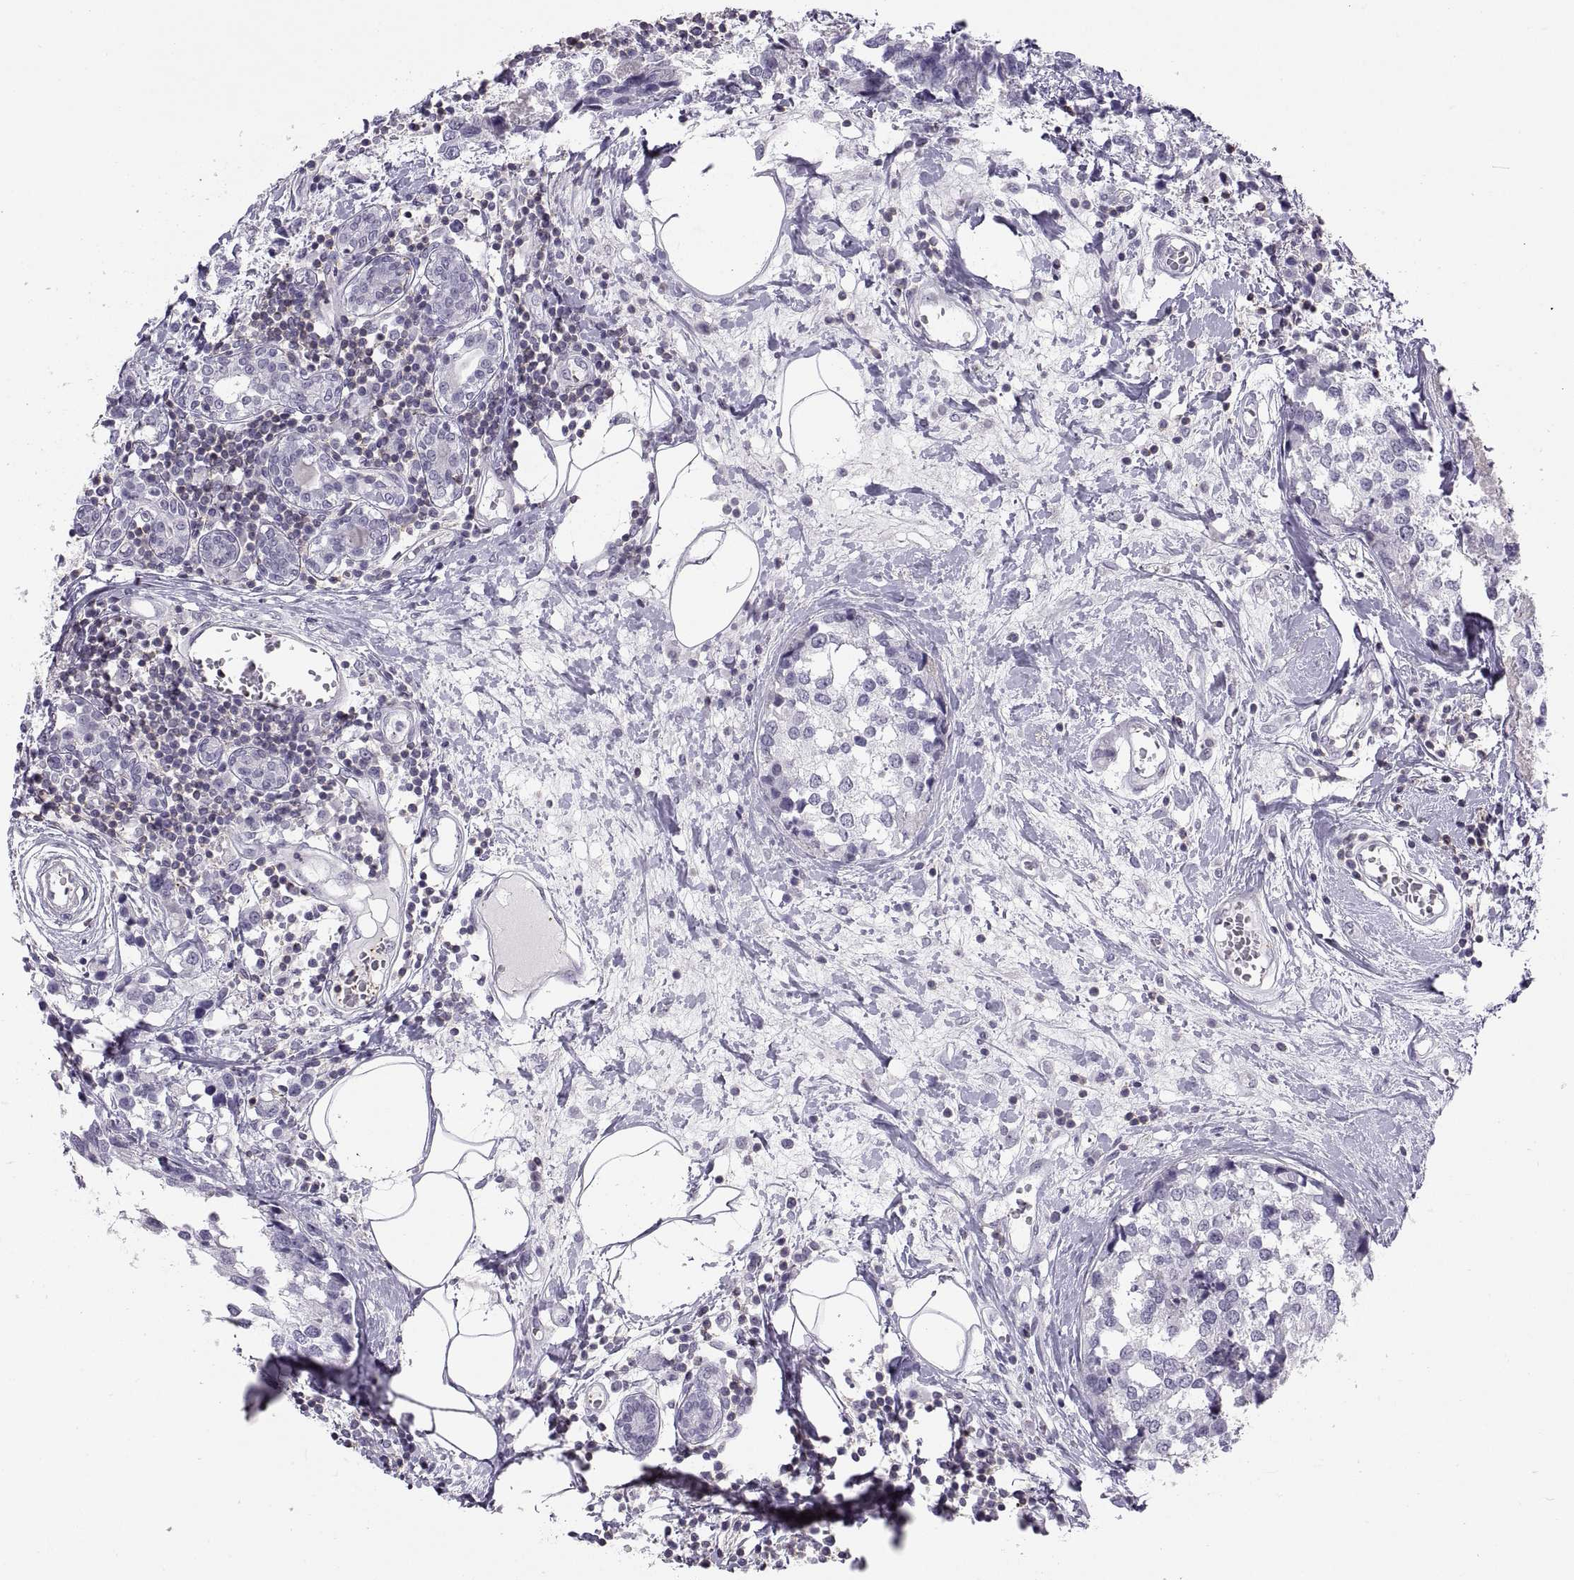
{"staining": {"intensity": "negative", "quantity": "none", "location": "none"}, "tissue": "breast cancer", "cell_type": "Tumor cells", "image_type": "cancer", "snomed": [{"axis": "morphology", "description": "Lobular carcinoma"}, {"axis": "topography", "description": "Breast"}], "caption": "Protein analysis of lobular carcinoma (breast) reveals no significant staining in tumor cells.", "gene": "TTC21A", "patient": {"sex": "female", "age": 59}}